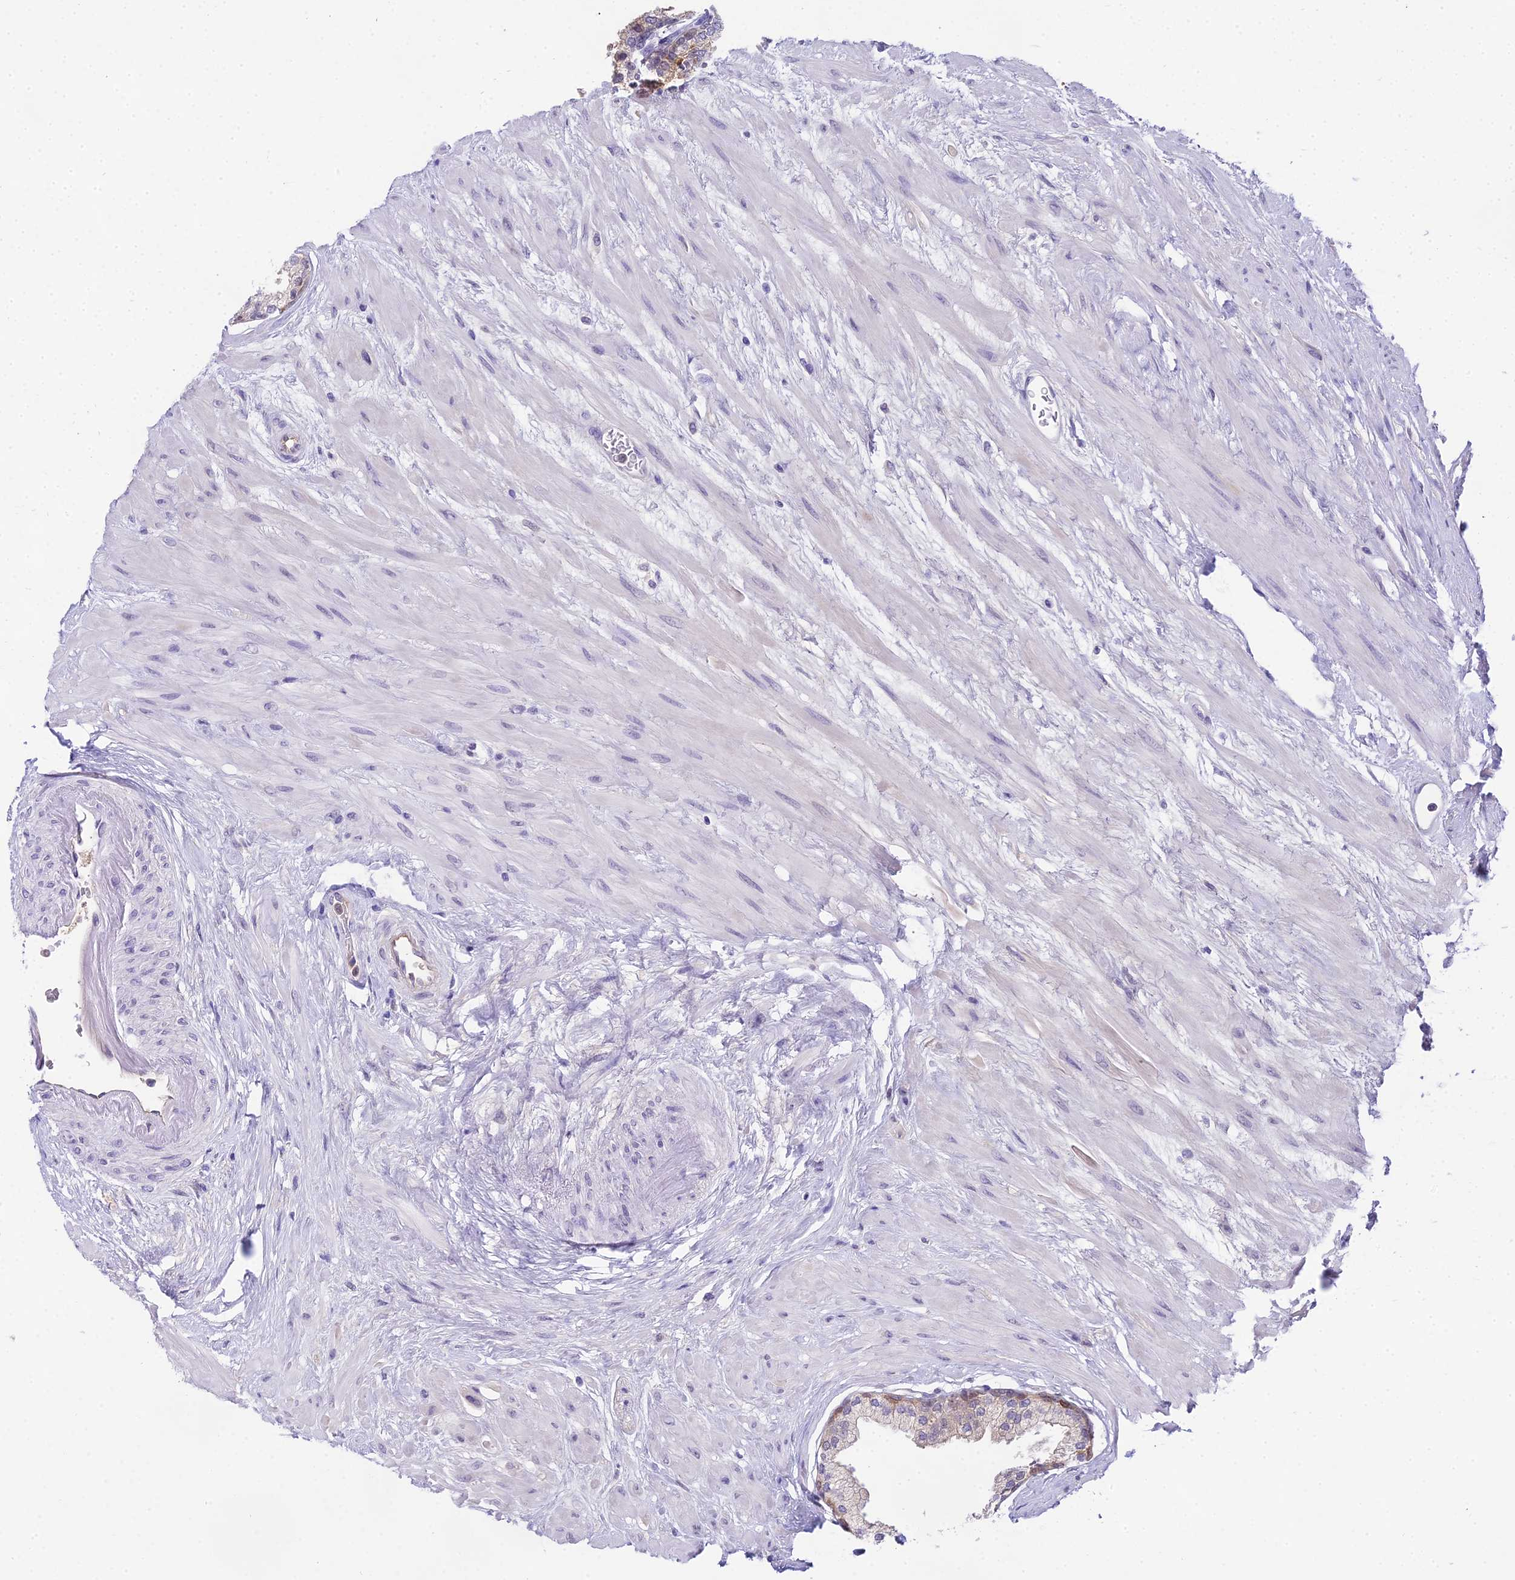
{"staining": {"intensity": "weak", "quantity": "25%-75%", "location": "cytoplasmic/membranous"}, "tissue": "prostate", "cell_type": "Glandular cells", "image_type": "normal", "snomed": [{"axis": "morphology", "description": "Normal tissue, NOS"}, {"axis": "topography", "description": "Prostate"}], "caption": "IHC micrograph of unremarkable prostate: human prostate stained using IHC displays low levels of weak protein expression localized specifically in the cytoplasmic/membranous of glandular cells, appearing as a cytoplasmic/membranous brown color.", "gene": "MAT2A", "patient": {"sex": "male", "age": 57}}